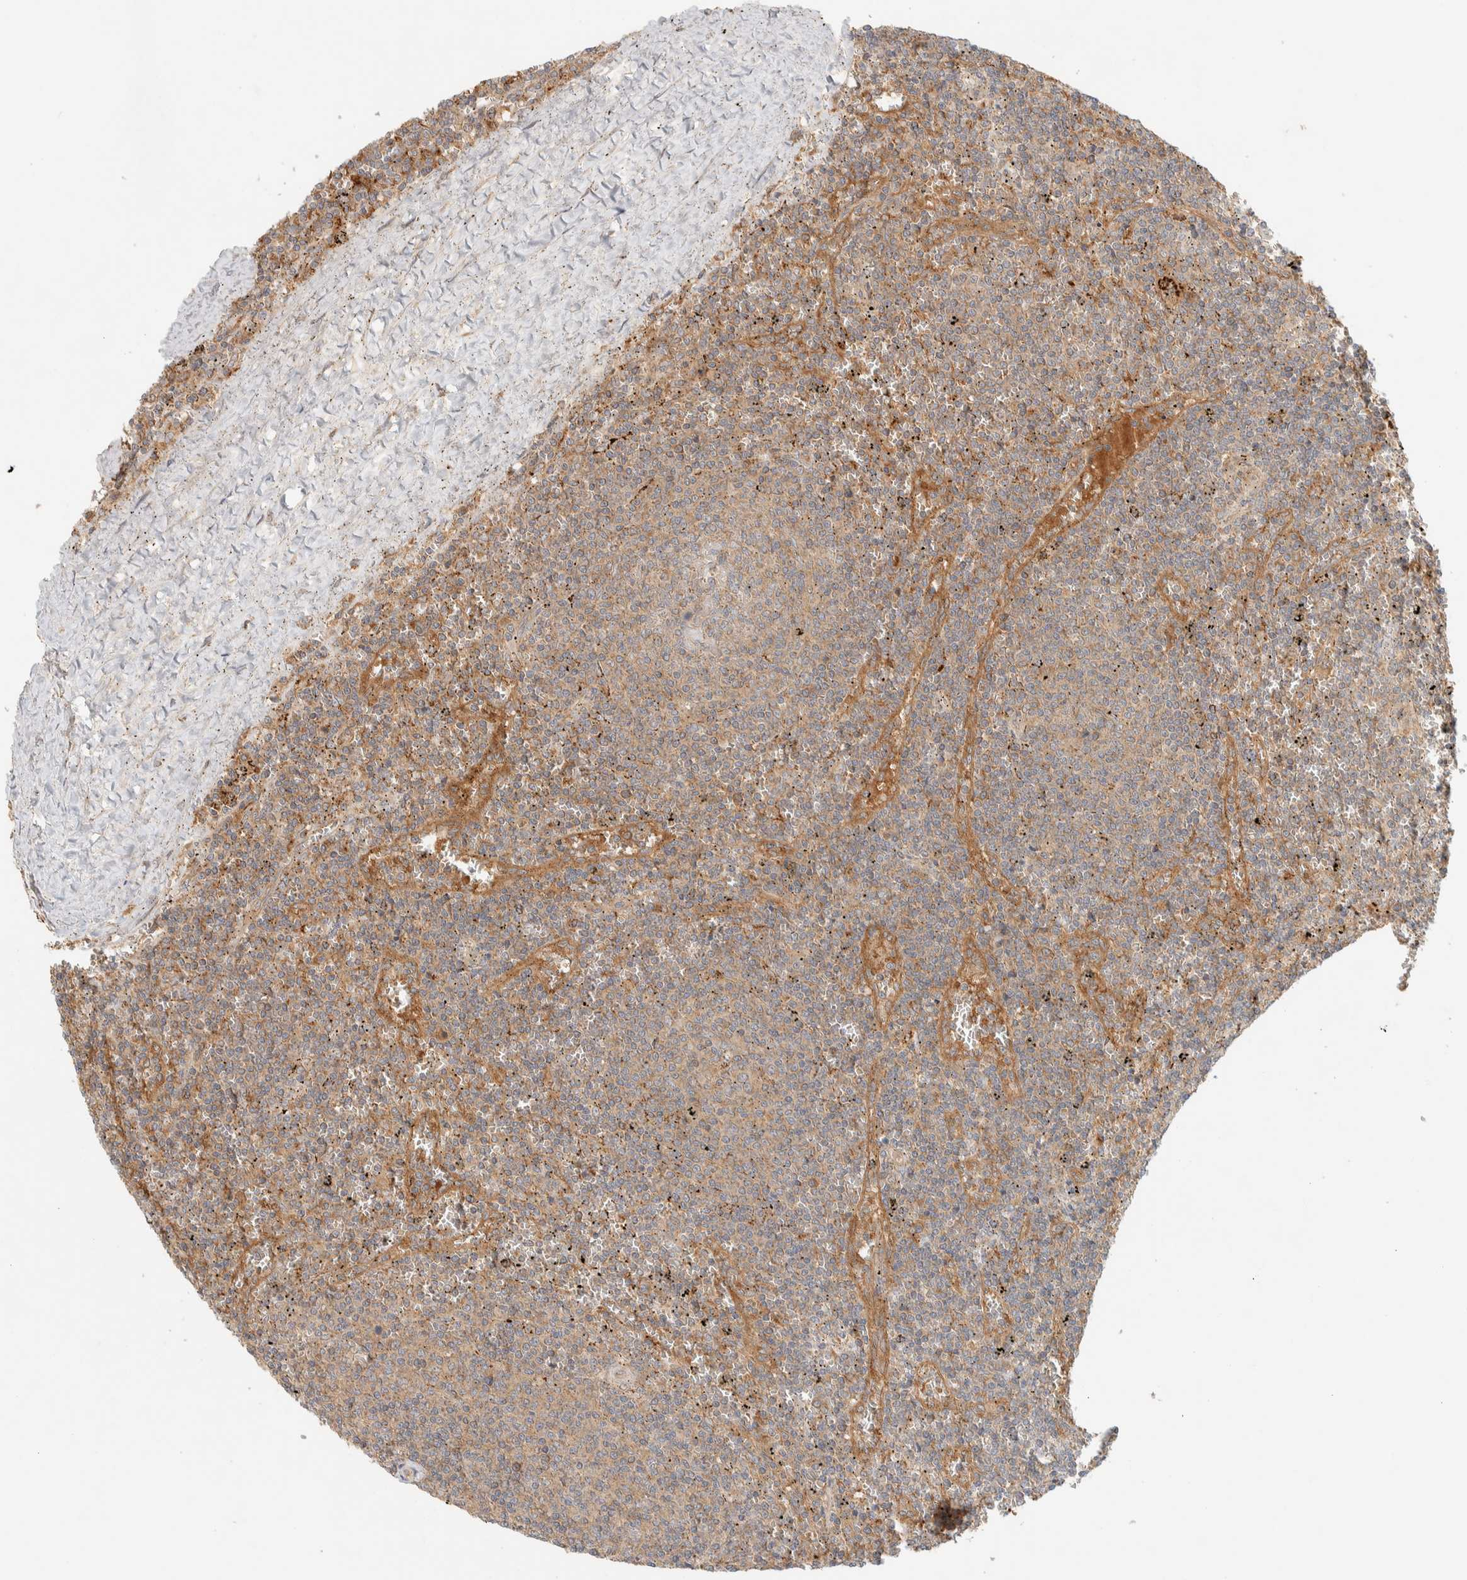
{"staining": {"intensity": "weak", "quantity": ">75%", "location": "cytoplasmic/membranous"}, "tissue": "lymphoma", "cell_type": "Tumor cells", "image_type": "cancer", "snomed": [{"axis": "morphology", "description": "Malignant lymphoma, non-Hodgkin's type, Low grade"}, {"axis": "topography", "description": "Spleen"}], "caption": "Approximately >75% of tumor cells in lymphoma show weak cytoplasmic/membranous protein expression as visualized by brown immunohistochemical staining.", "gene": "FAM167A", "patient": {"sex": "female", "age": 50}}